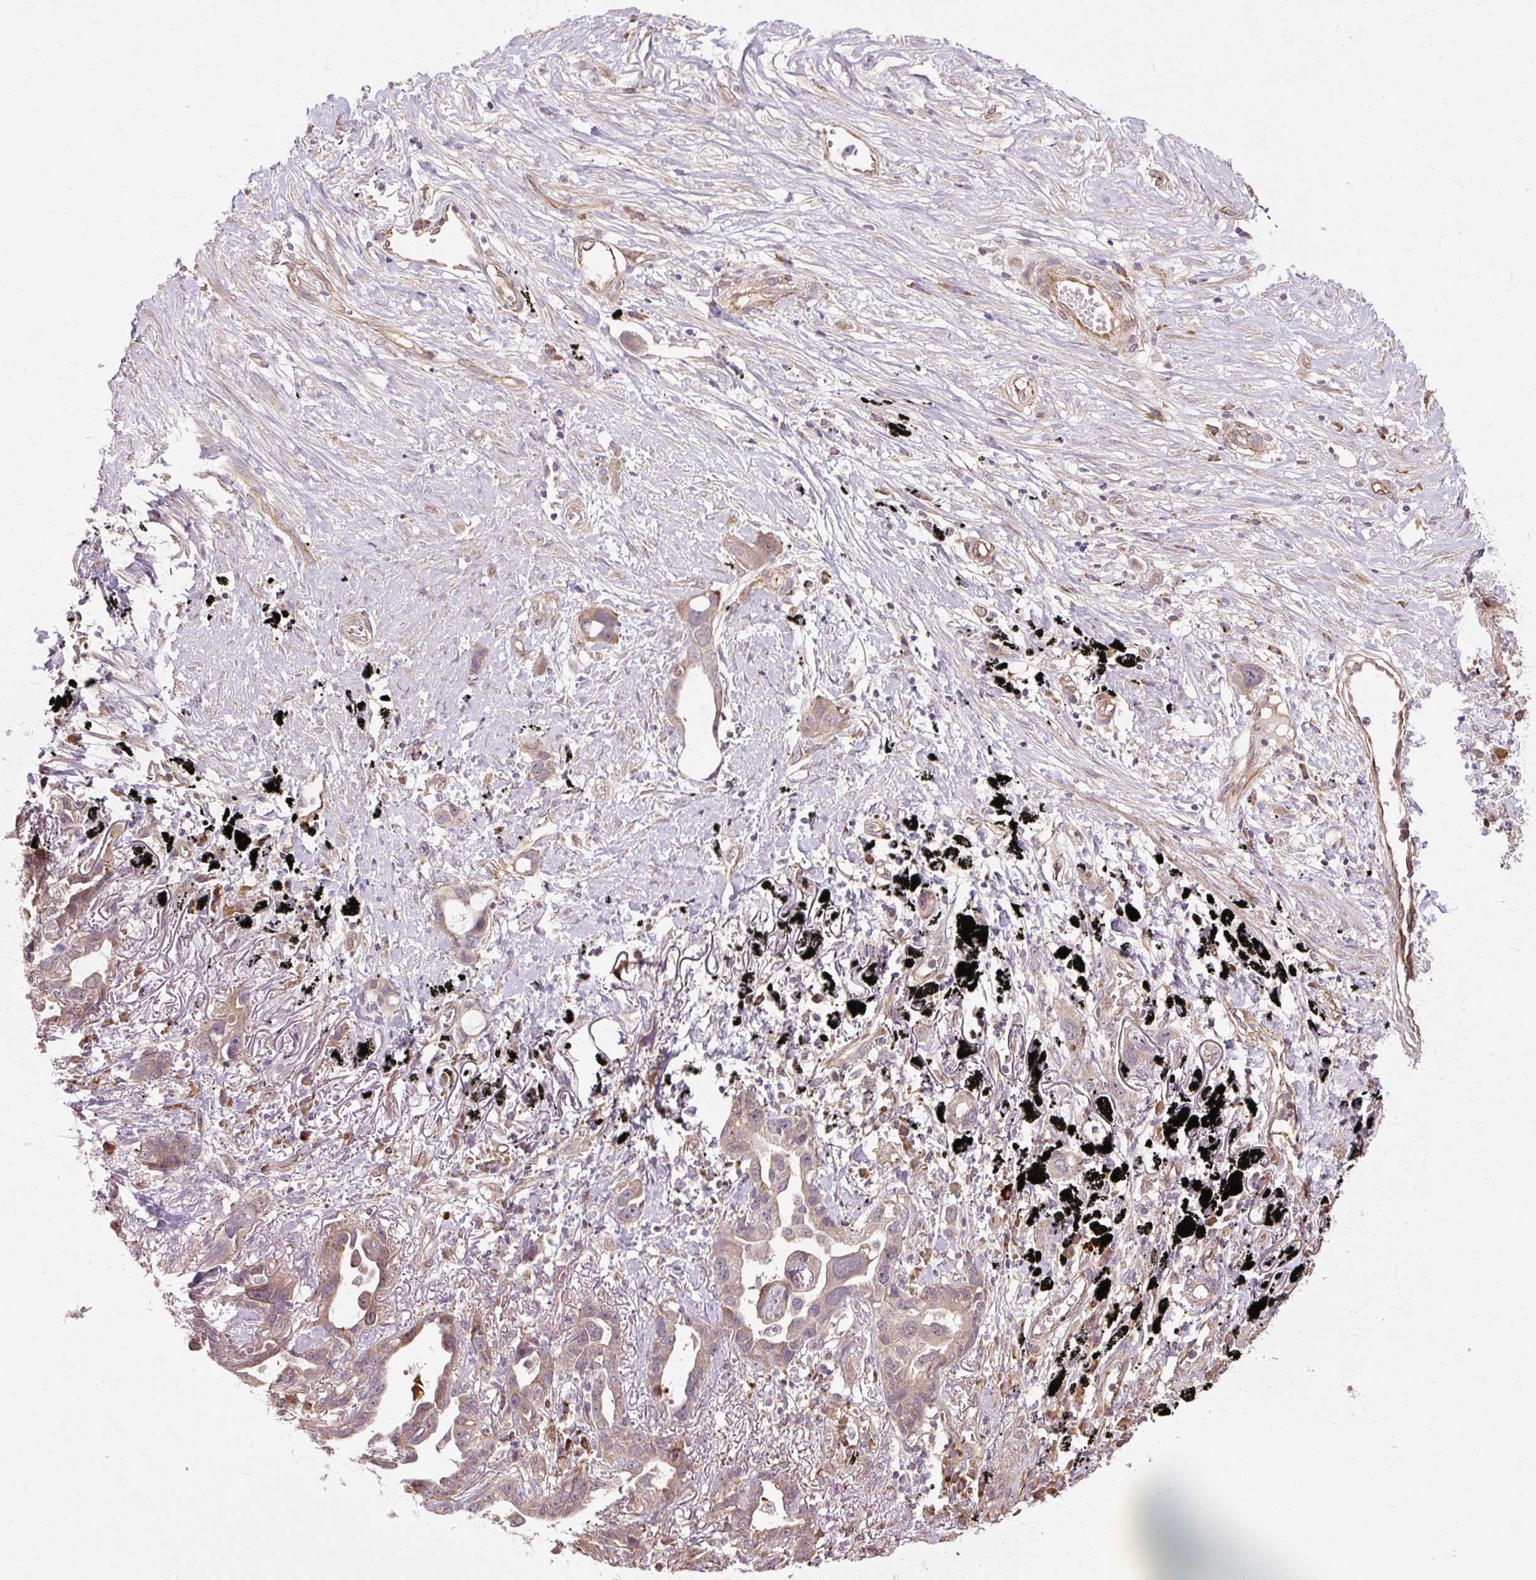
{"staining": {"intensity": "weak", "quantity": ">75%", "location": "cytoplasmic/membranous"}, "tissue": "lung cancer", "cell_type": "Tumor cells", "image_type": "cancer", "snomed": [{"axis": "morphology", "description": "Adenocarcinoma, NOS"}, {"axis": "topography", "description": "Lung"}], "caption": "IHC (DAB) staining of lung cancer exhibits weak cytoplasmic/membranous protein staining in approximately >75% of tumor cells. The staining is performed using DAB (3,3'-diaminobenzidine) brown chromogen to label protein expression. The nuclei are counter-stained blue using hematoxylin.", "gene": "FLRT1", "patient": {"sex": "male", "age": 67}}